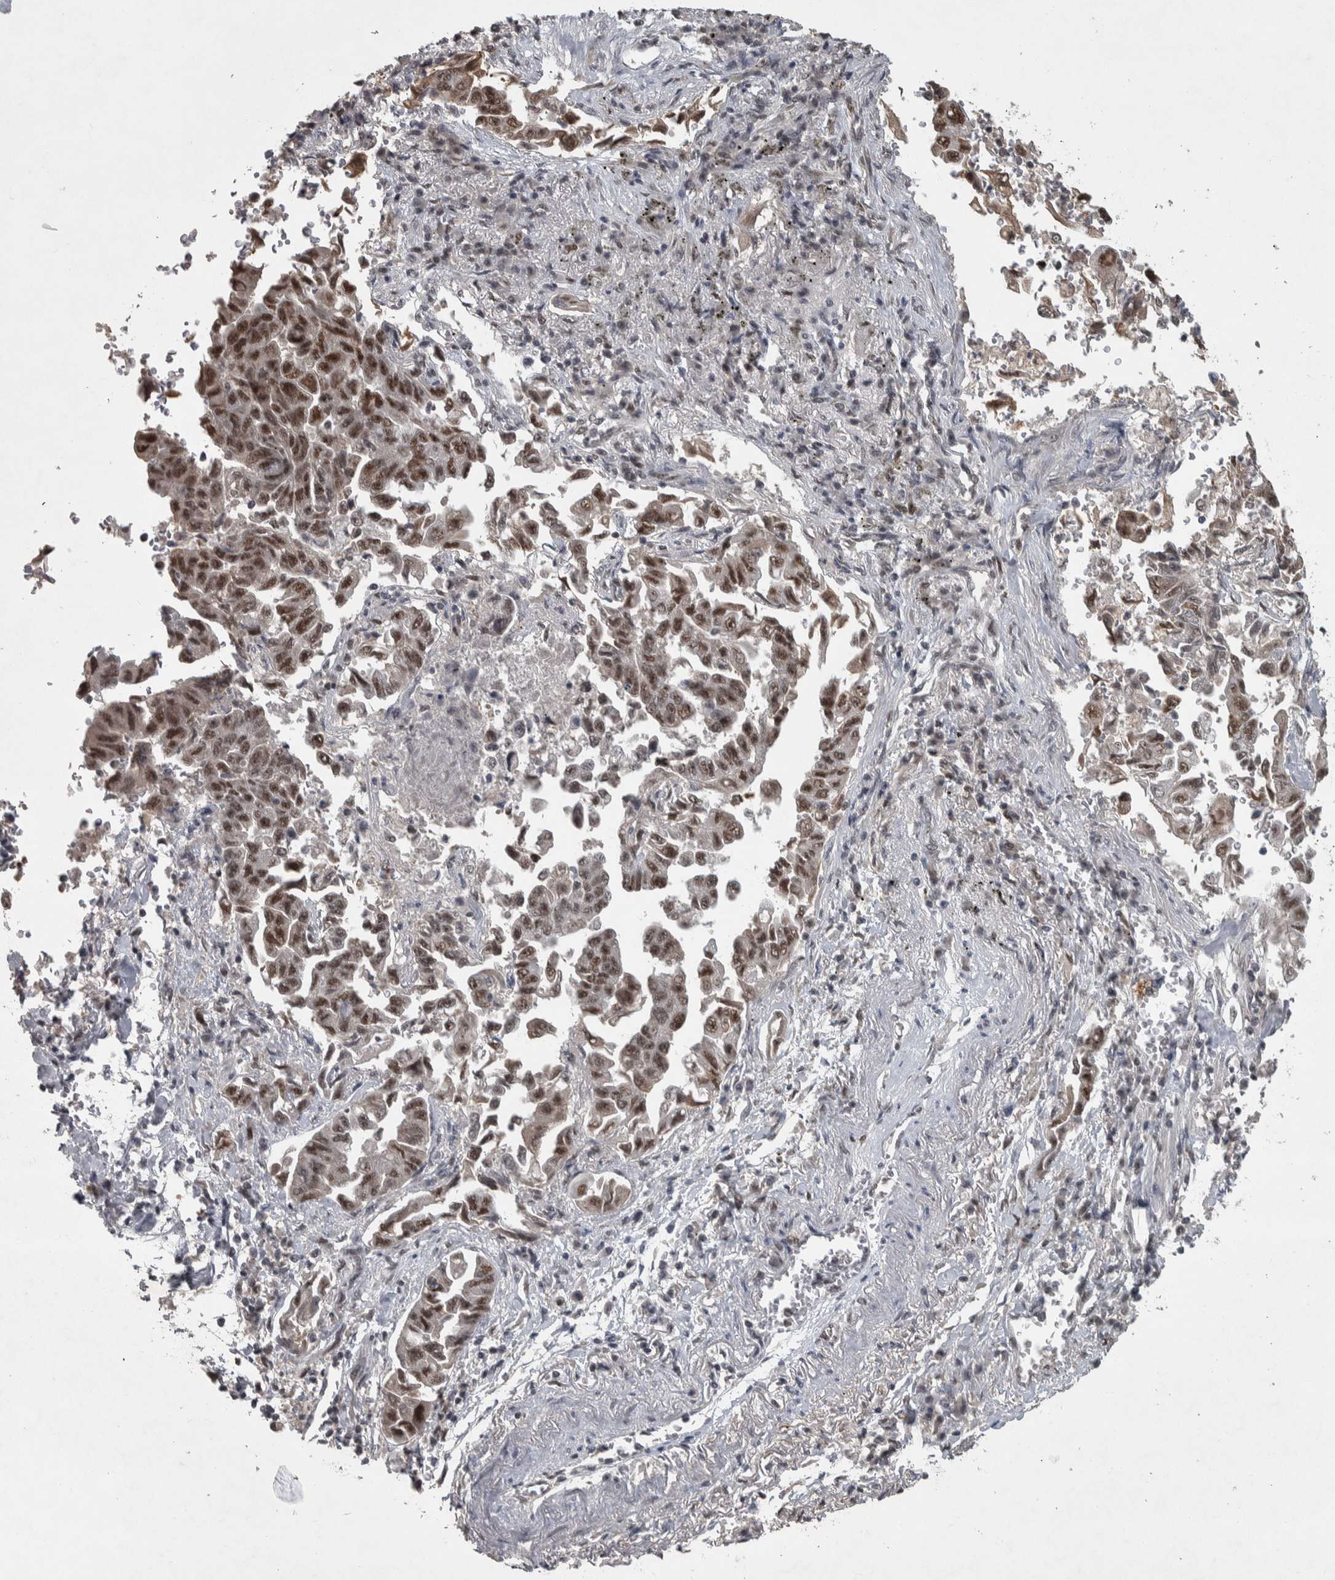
{"staining": {"intensity": "moderate", "quantity": ">75%", "location": "nuclear"}, "tissue": "lung cancer", "cell_type": "Tumor cells", "image_type": "cancer", "snomed": [{"axis": "morphology", "description": "Adenocarcinoma, NOS"}, {"axis": "topography", "description": "Lung"}], "caption": "This is an image of IHC staining of lung cancer (adenocarcinoma), which shows moderate positivity in the nuclear of tumor cells.", "gene": "DDX42", "patient": {"sex": "female", "age": 51}}